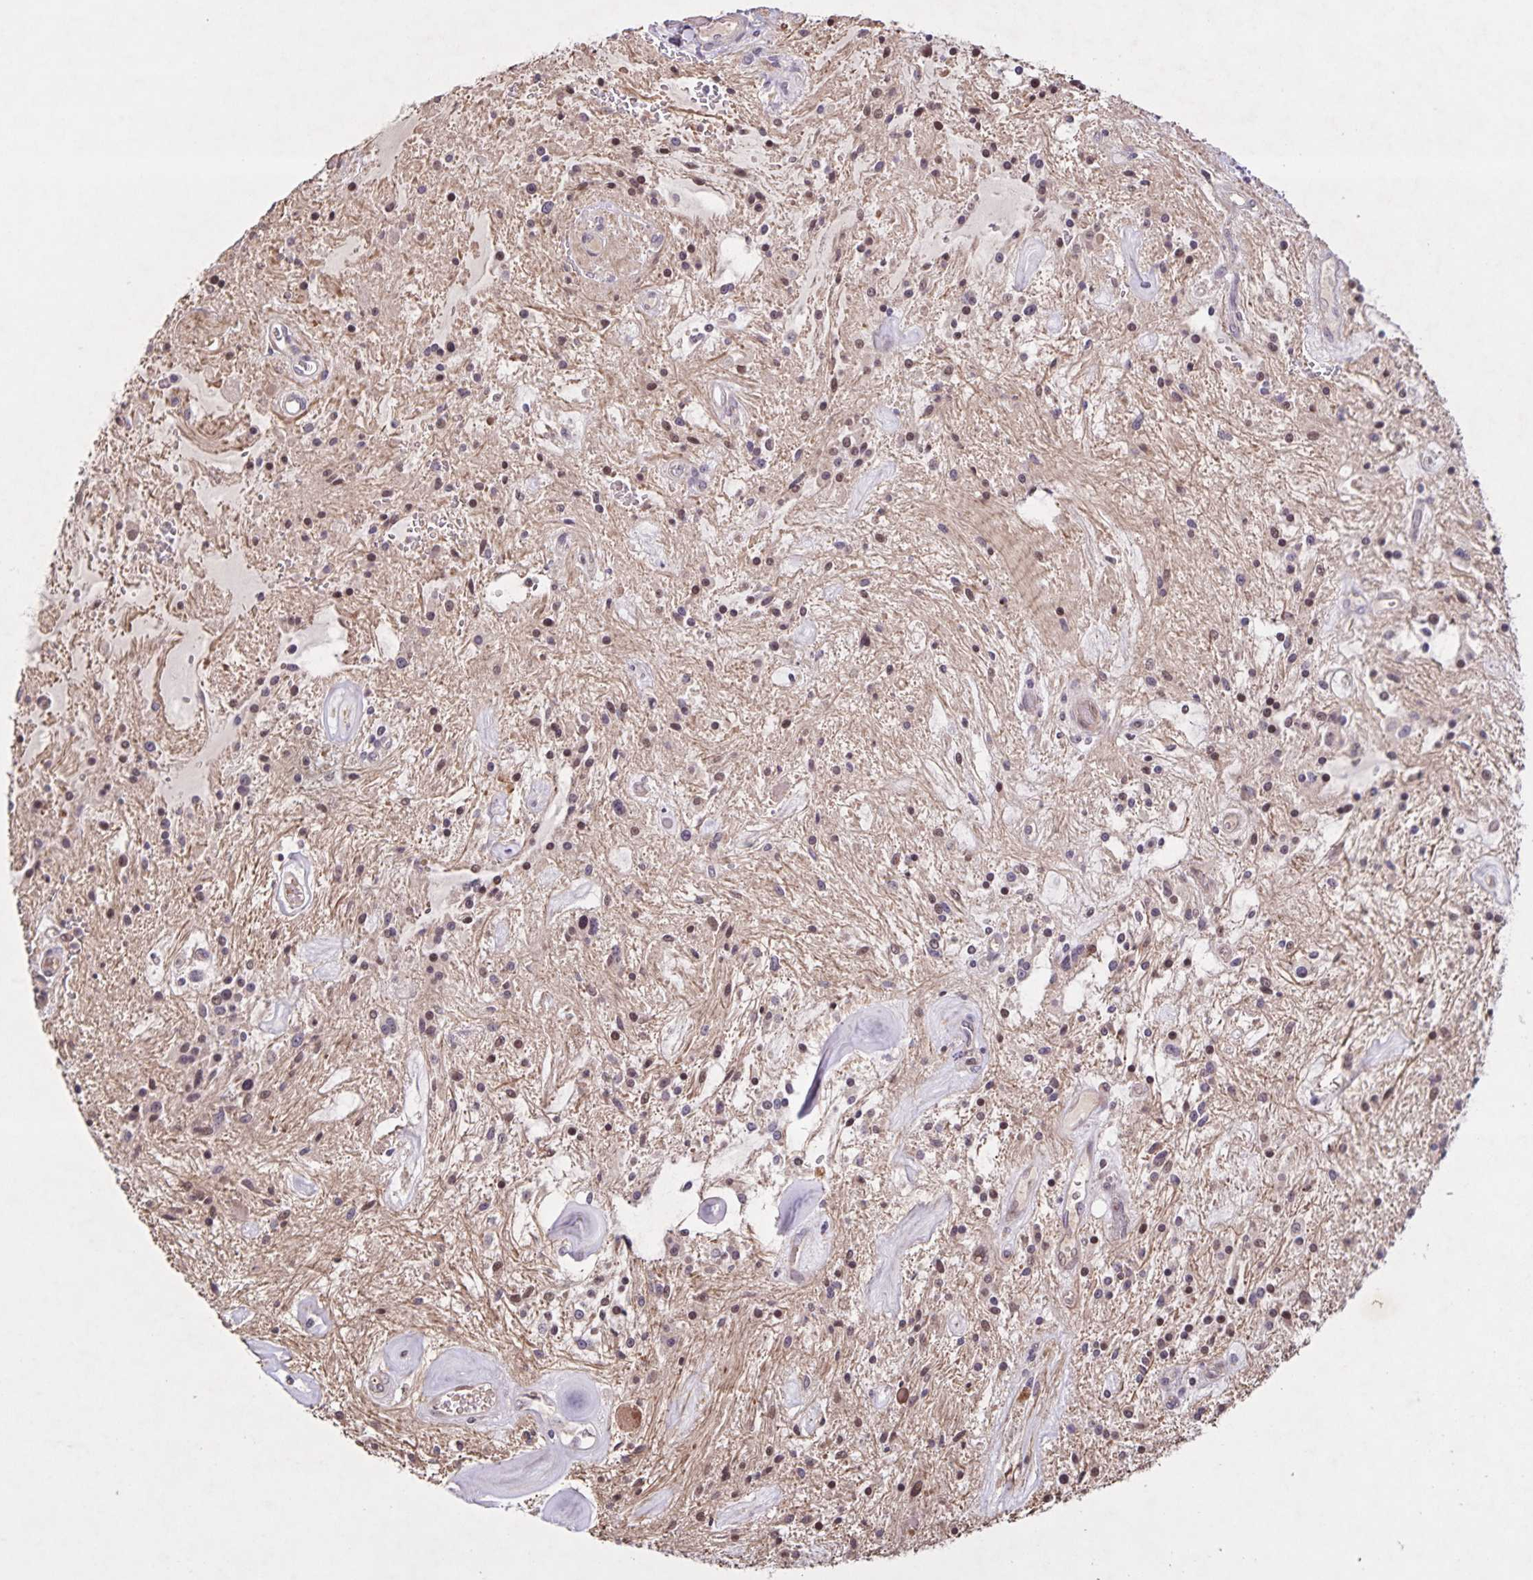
{"staining": {"intensity": "weak", "quantity": "<25%", "location": "nuclear"}, "tissue": "glioma", "cell_type": "Tumor cells", "image_type": "cancer", "snomed": [{"axis": "morphology", "description": "Glioma, malignant, Low grade"}, {"axis": "topography", "description": "Cerebellum"}], "caption": "A micrograph of glioma stained for a protein displays no brown staining in tumor cells. (DAB immunohistochemistry visualized using brightfield microscopy, high magnification).", "gene": "GDF2", "patient": {"sex": "female", "age": 14}}